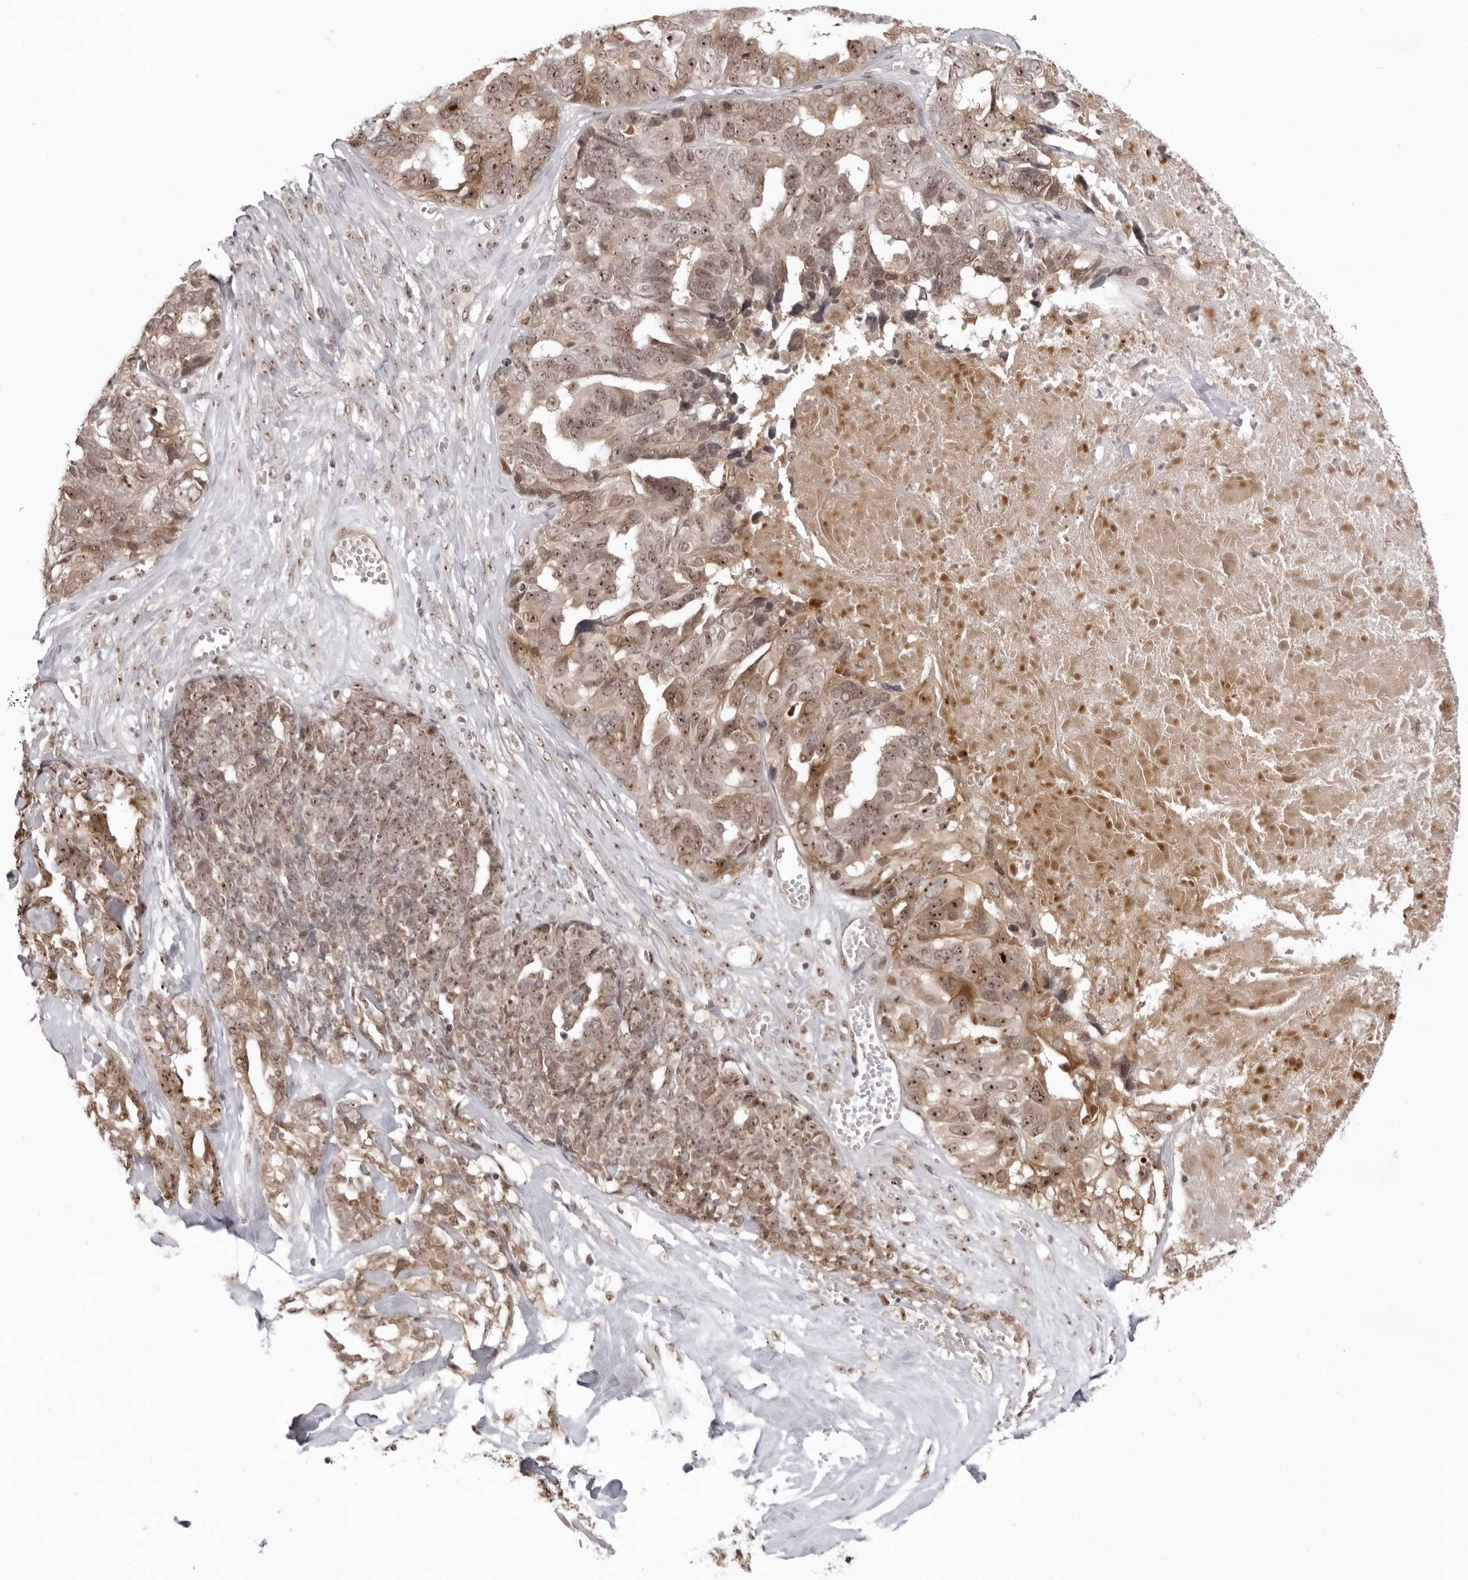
{"staining": {"intensity": "moderate", "quantity": ">75%", "location": "cytoplasmic/membranous,nuclear"}, "tissue": "ovarian cancer", "cell_type": "Tumor cells", "image_type": "cancer", "snomed": [{"axis": "morphology", "description": "Cystadenocarcinoma, serous, NOS"}, {"axis": "topography", "description": "Ovary"}], "caption": "IHC photomicrograph of neoplastic tissue: ovarian cancer (serous cystadenocarcinoma) stained using immunohistochemistry shows medium levels of moderate protein expression localized specifically in the cytoplasmic/membranous and nuclear of tumor cells, appearing as a cytoplasmic/membranous and nuclear brown color.", "gene": "EXOSC10", "patient": {"sex": "female", "age": 79}}